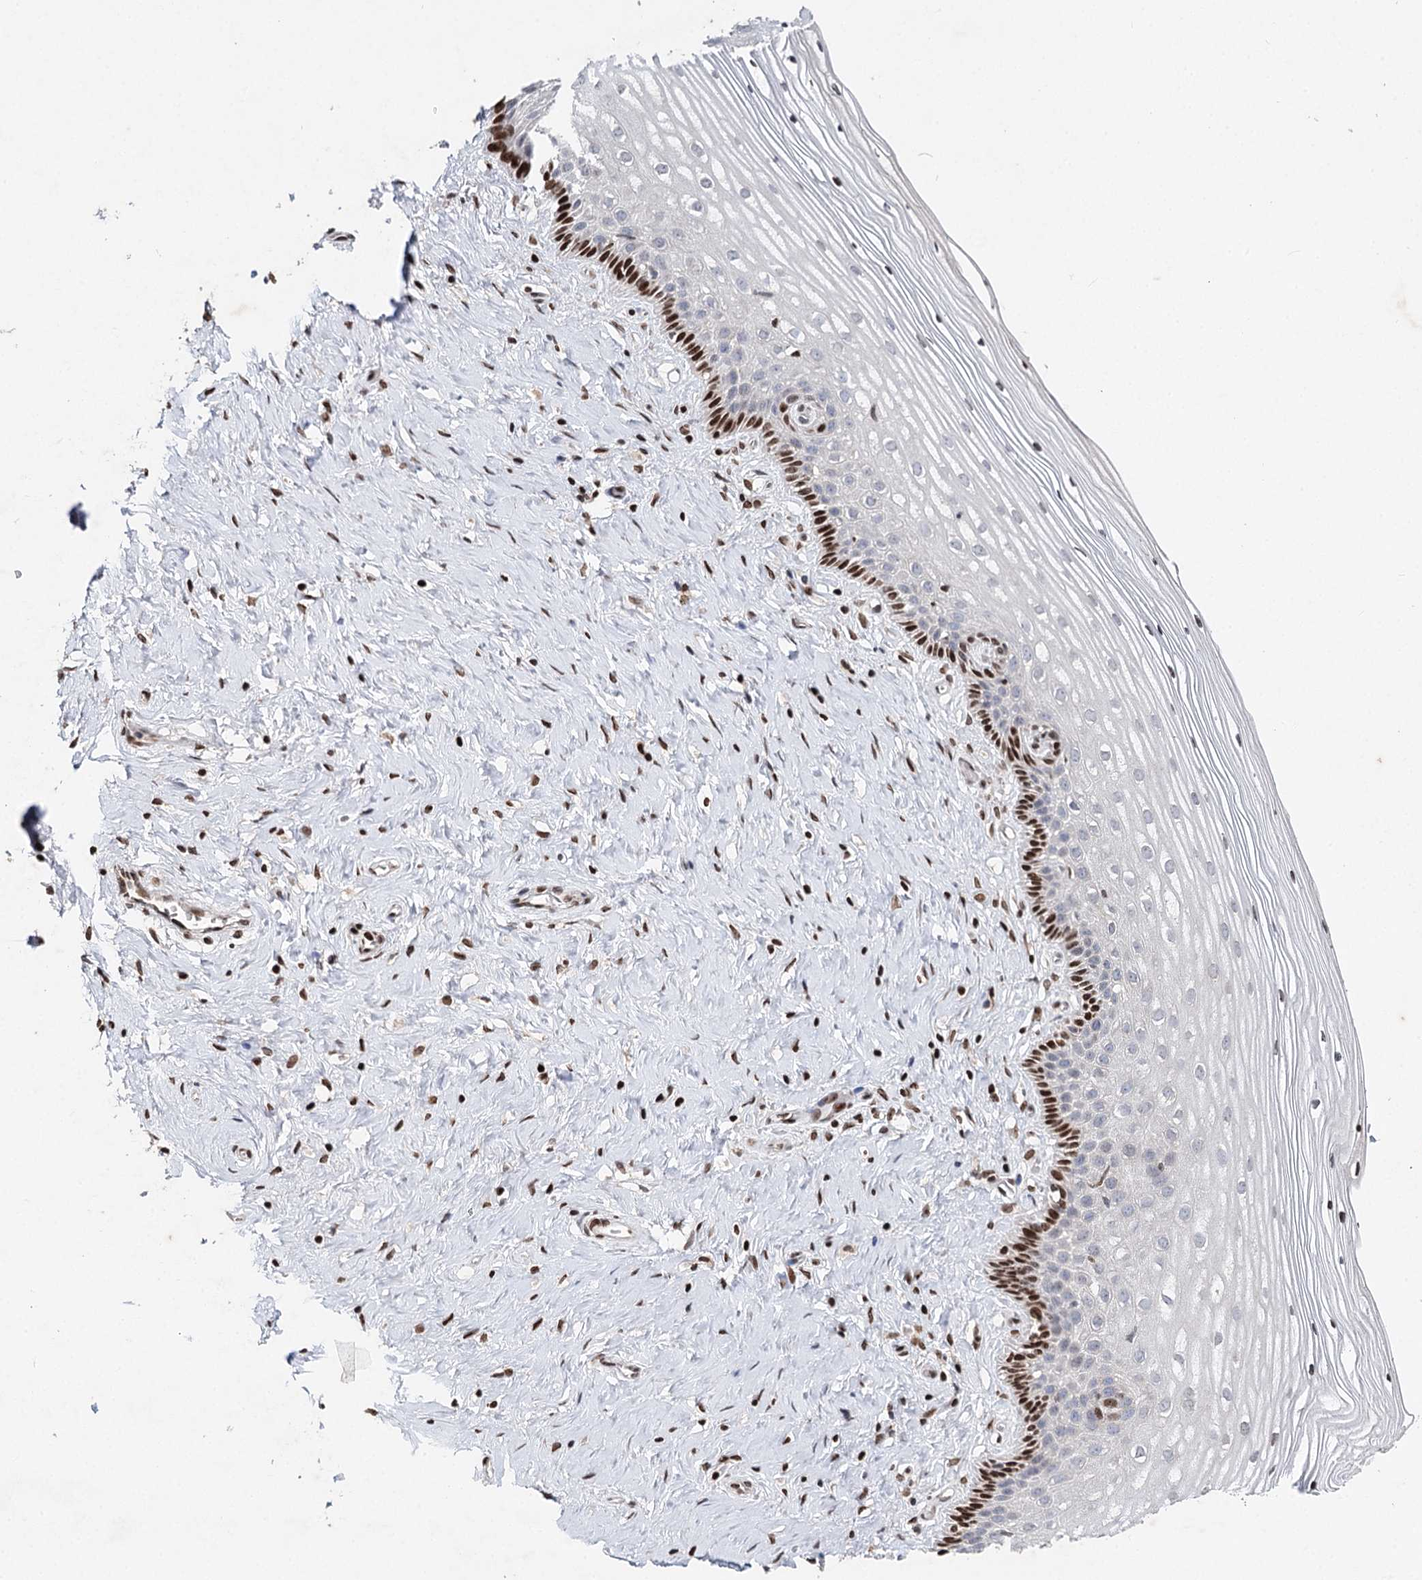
{"staining": {"intensity": "moderate", "quantity": ">75%", "location": "nuclear"}, "tissue": "cervix", "cell_type": "Glandular cells", "image_type": "normal", "snomed": [{"axis": "morphology", "description": "Normal tissue, NOS"}, {"axis": "topography", "description": "Cervix"}], "caption": "Immunohistochemistry (IHC) of unremarkable human cervix reveals medium levels of moderate nuclear expression in about >75% of glandular cells.", "gene": "FRMD4A", "patient": {"sex": "female", "age": 33}}